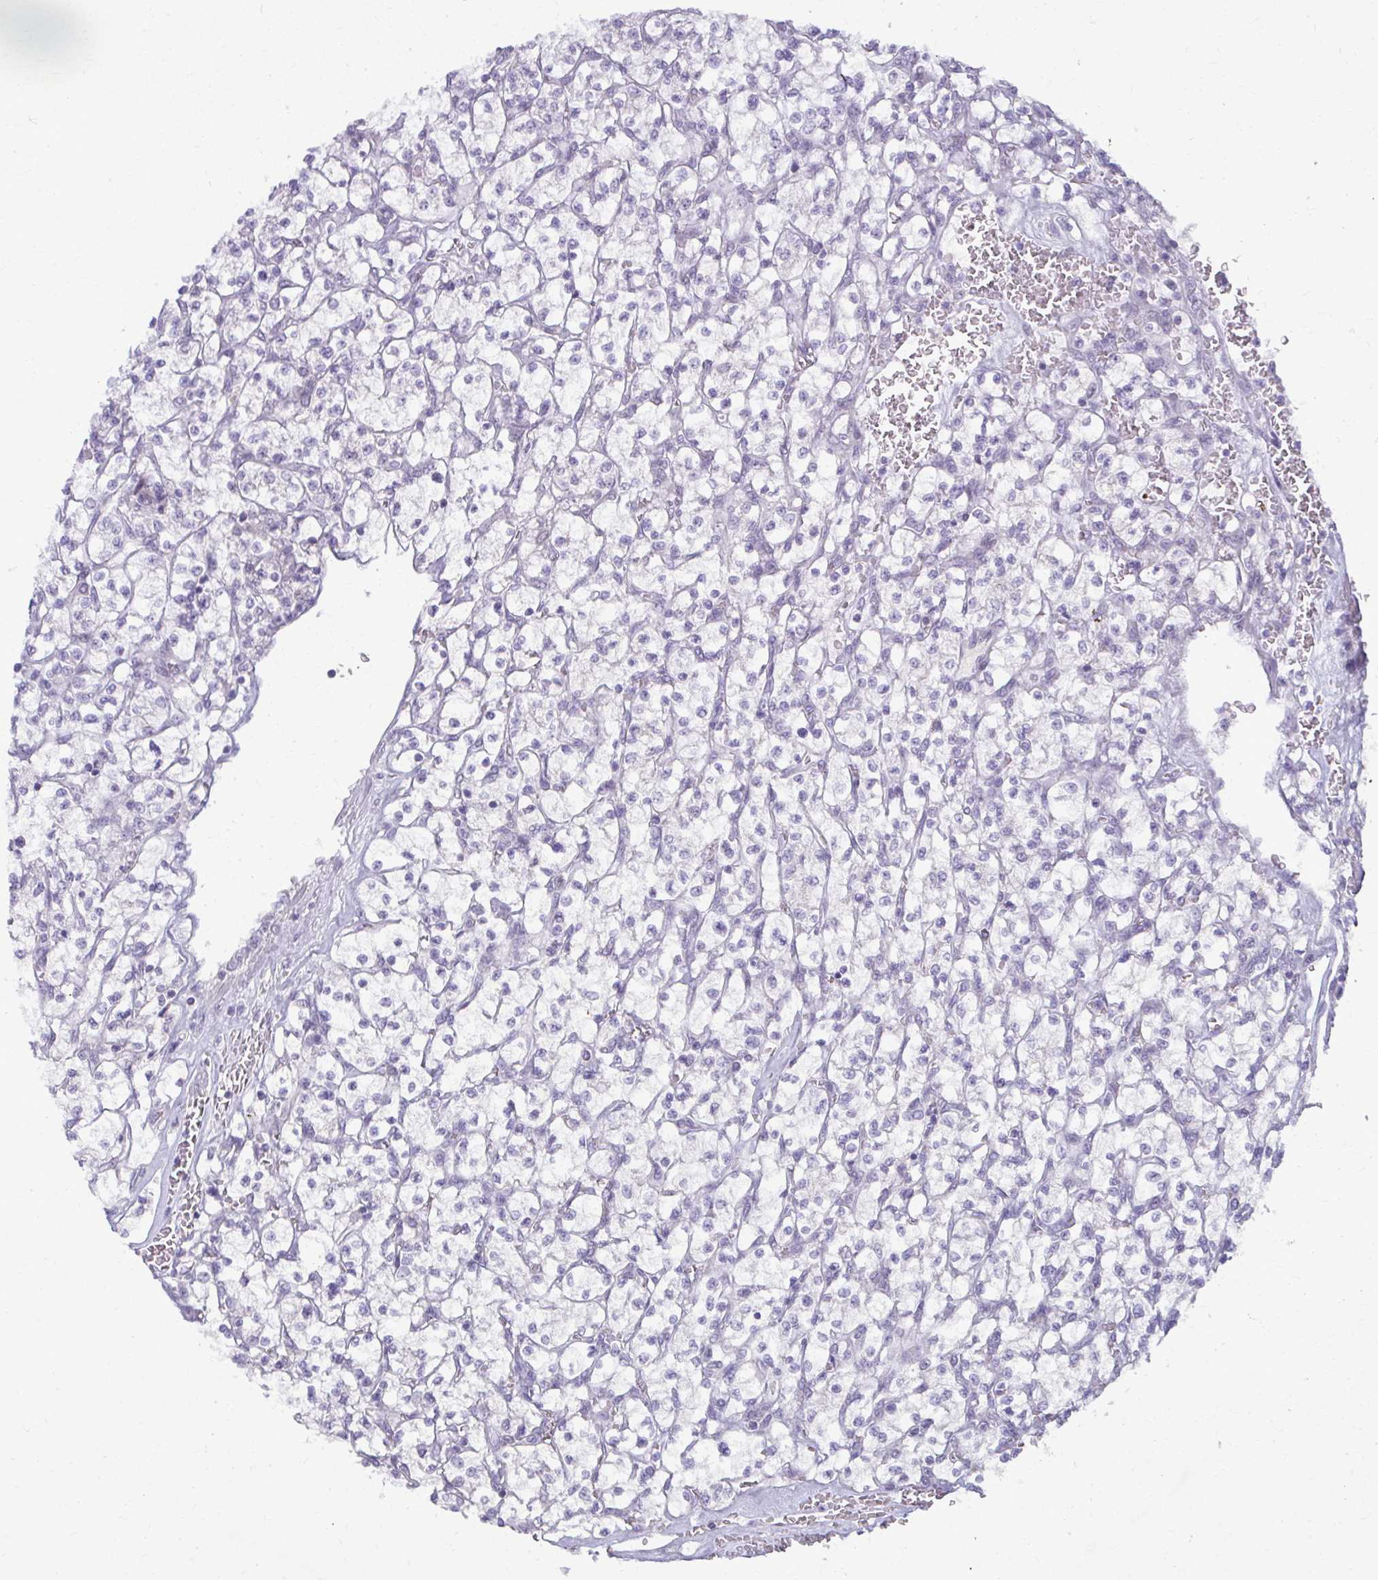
{"staining": {"intensity": "negative", "quantity": "none", "location": "none"}, "tissue": "renal cancer", "cell_type": "Tumor cells", "image_type": "cancer", "snomed": [{"axis": "morphology", "description": "Adenocarcinoma, NOS"}, {"axis": "topography", "description": "Kidney"}], "caption": "Tumor cells show no significant positivity in adenocarcinoma (renal). (DAB (3,3'-diaminobenzidine) IHC visualized using brightfield microscopy, high magnification).", "gene": "MAF1", "patient": {"sex": "female", "age": 64}}